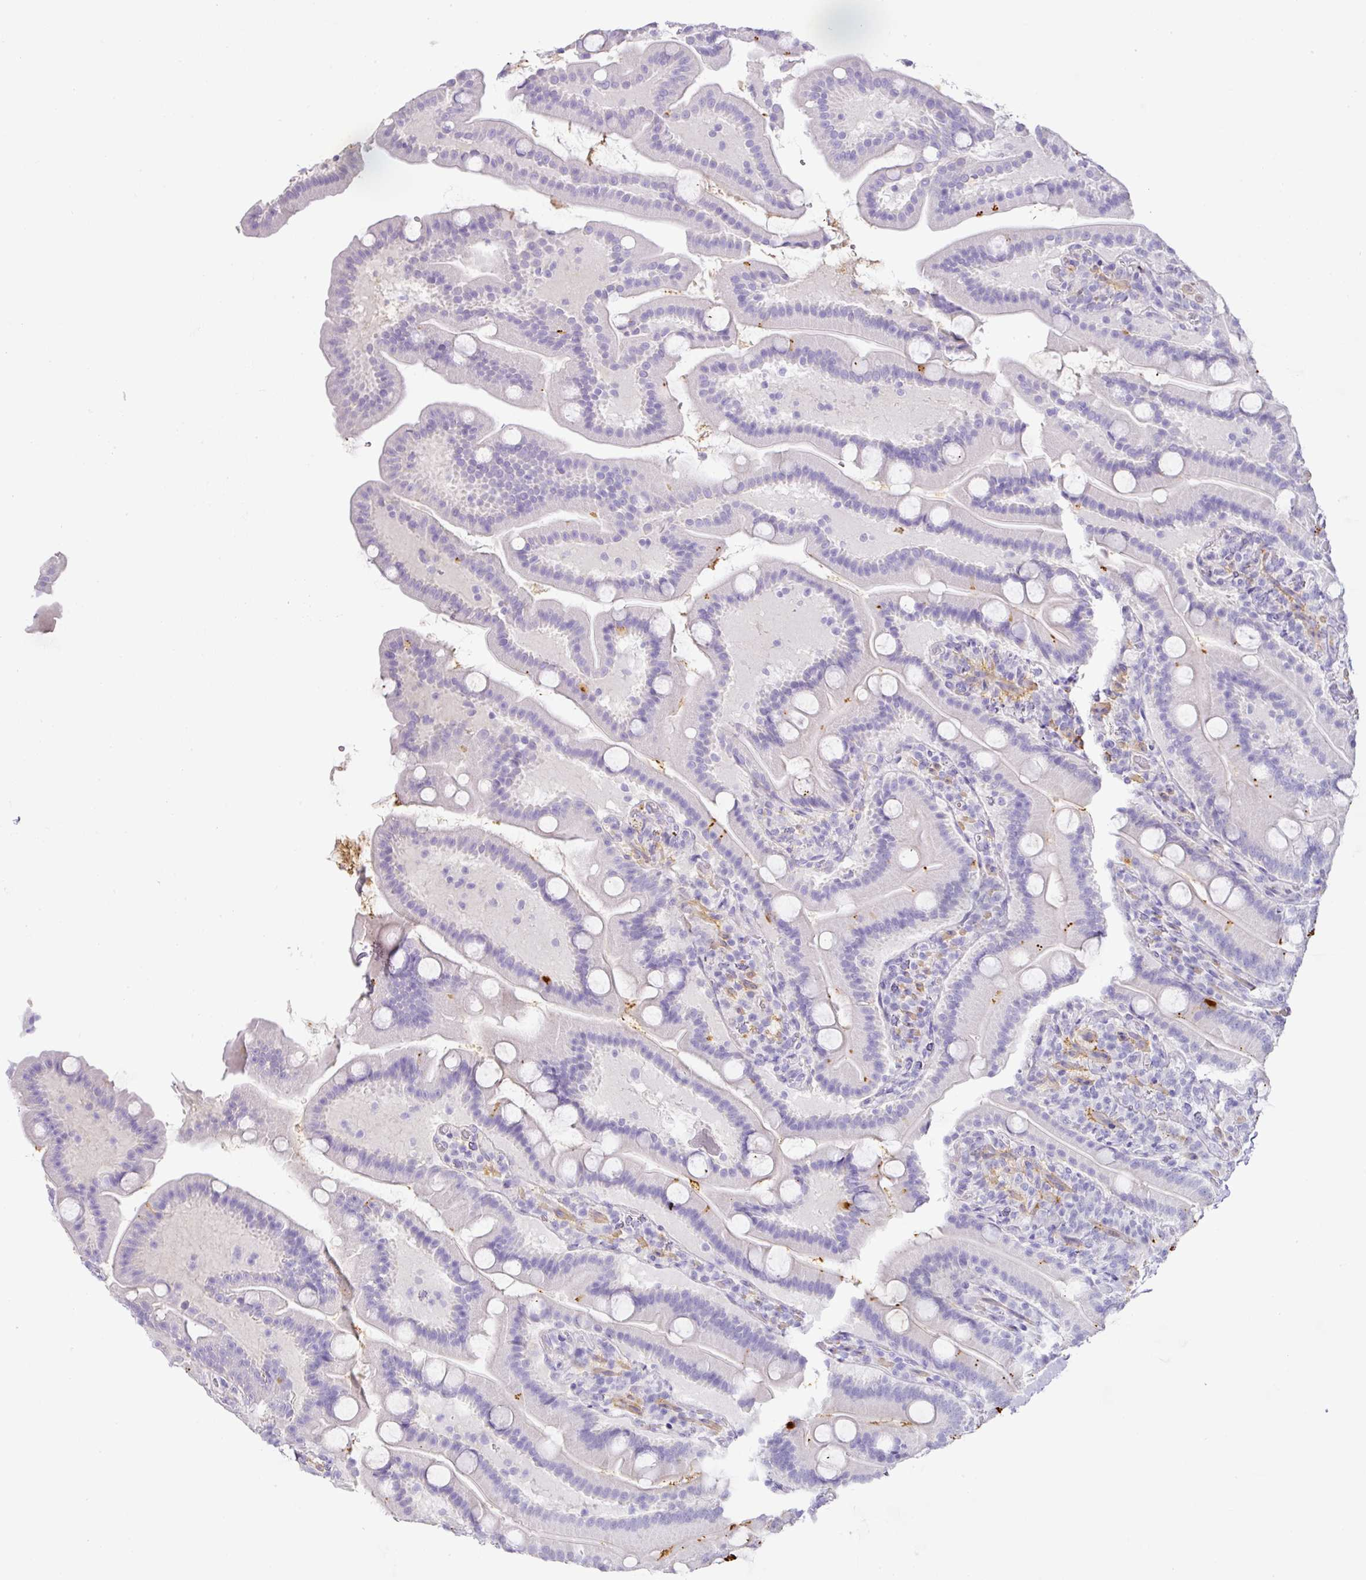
{"staining": {"intensity": "strong", "quantity": "<25%", "location": "cytoplasmic/membranous"}, "tissue": "duodenum", "cell_type": "Glandular cells", "image_type": "normal", "snomed": [{"axis": "morphology", "description": "Normal tissue, NOS"}, {"axis": "topography", "description": "Duodenum"}], "caption": "Immunohistochemistry (IHC) of unremarkable duodenum displays medium levels of strong cytoplasmic/membranous positivity in approximately <25% of glandular cells.", "gene": "TARM1", "patient": {"sex": "male", "age": 55}}